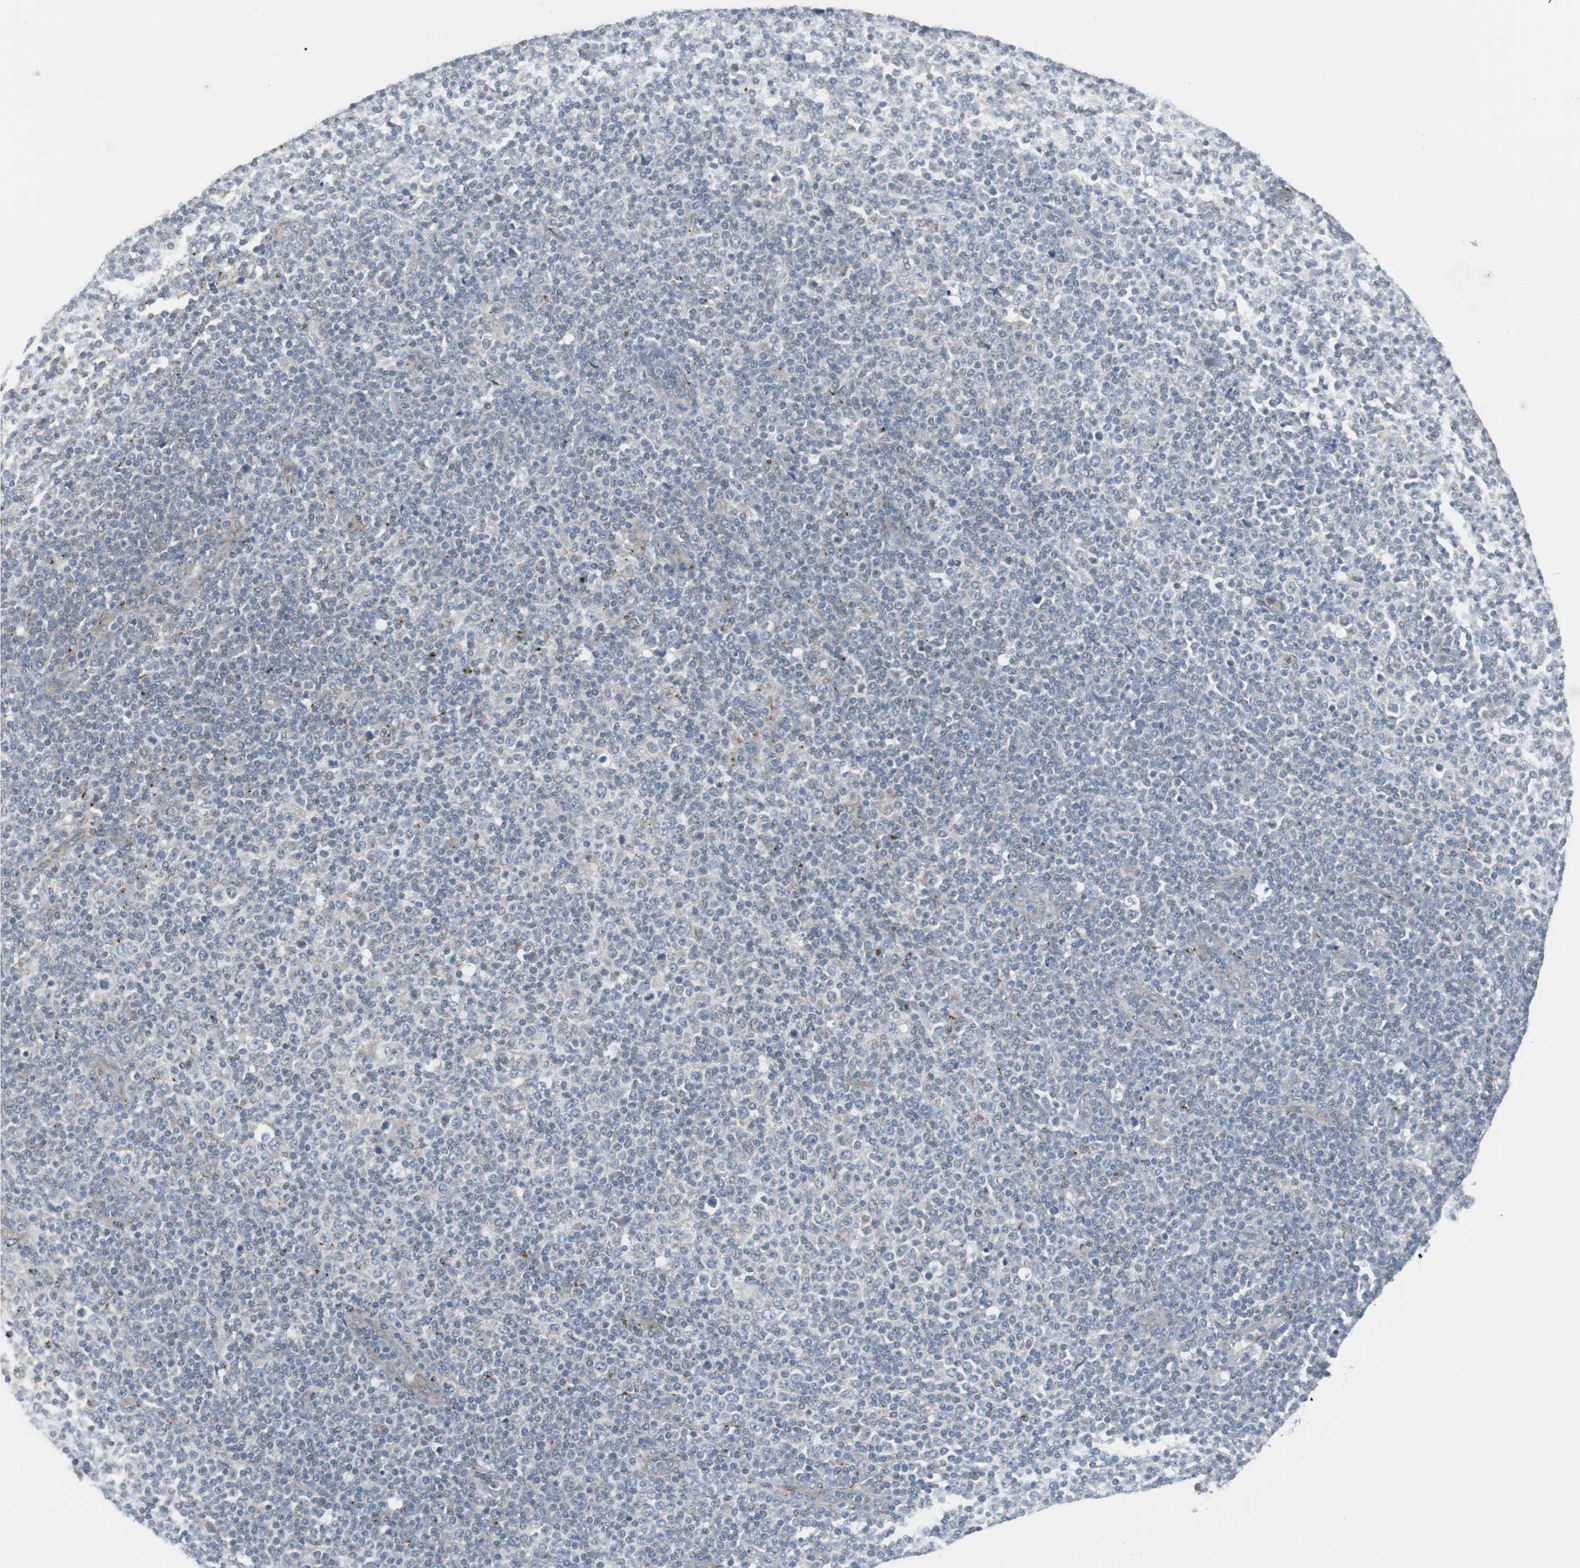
{"staining": {"intensity": "negative", "quantity": "none", "location": "none"}, "tissue": "lymphoma", "cell_type": "Tumor cells", "image_type": "cancer", "snomed": [{"axis": "morphology", "description": "Malignant lymphoma, non-Hodgkin's type, Low grade"}, {"axis": "topography", "description": "Lymph node"}], "caption": "This is a image of immunohistochemistry (IHC) staining of low-grade malignant lymphoma, non-Hodgkin's type, which shows no expression in tumor cells.", "gene": "SCYL3", "patient": {"sex": "male", "age": 70}}